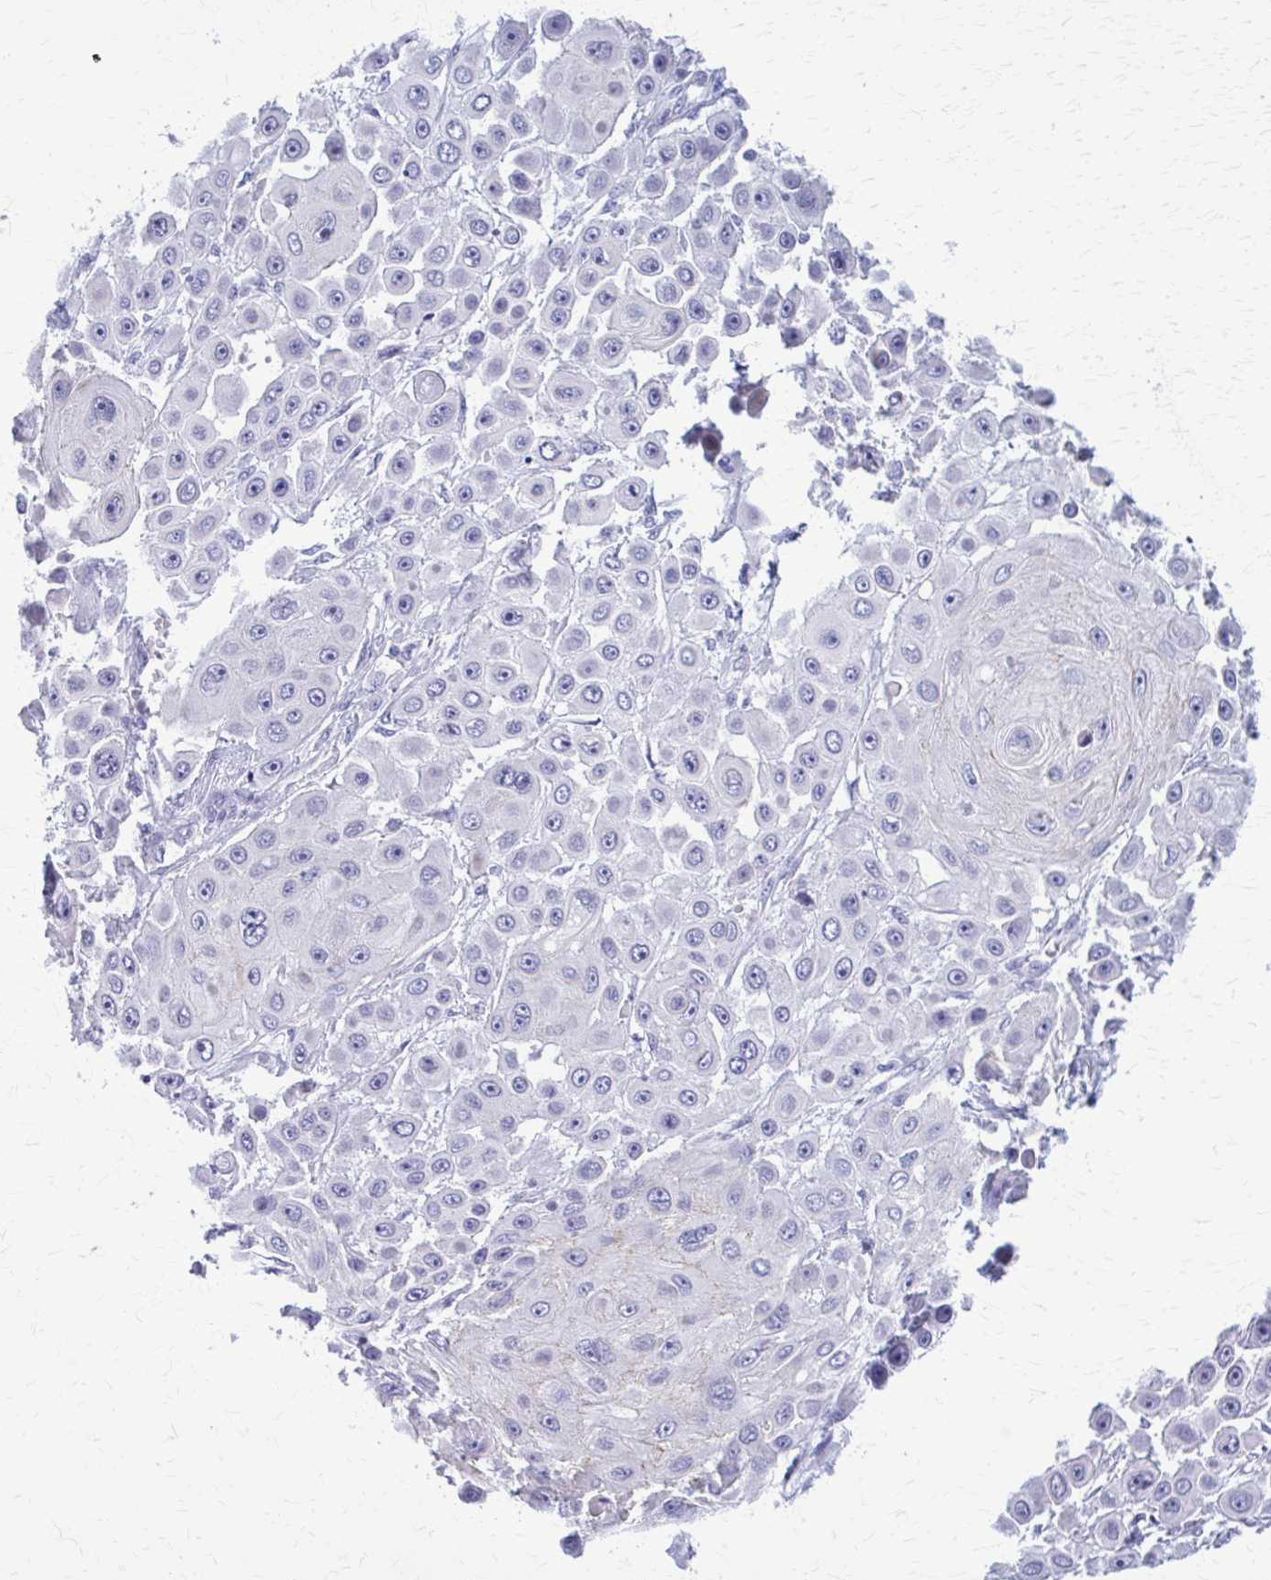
{"staining": {"intensity": "negative", "quantity": "none", "location": "none"}, "tissue": "skin cancer", "cell_type": "Tumor cells", "image_type": "cancer", "snomed": [{"axis": "morphology", "description": "Squamous cell carcinoma, NOS"}, {"axis": "topography", "description": "Skin"}], "caption": "Skin cancer was stained to show a protein in brown. There is no significant positivity in tumor cells.", "gene": "PEDS1", "patient": {"sex": "male", "age": 67}}